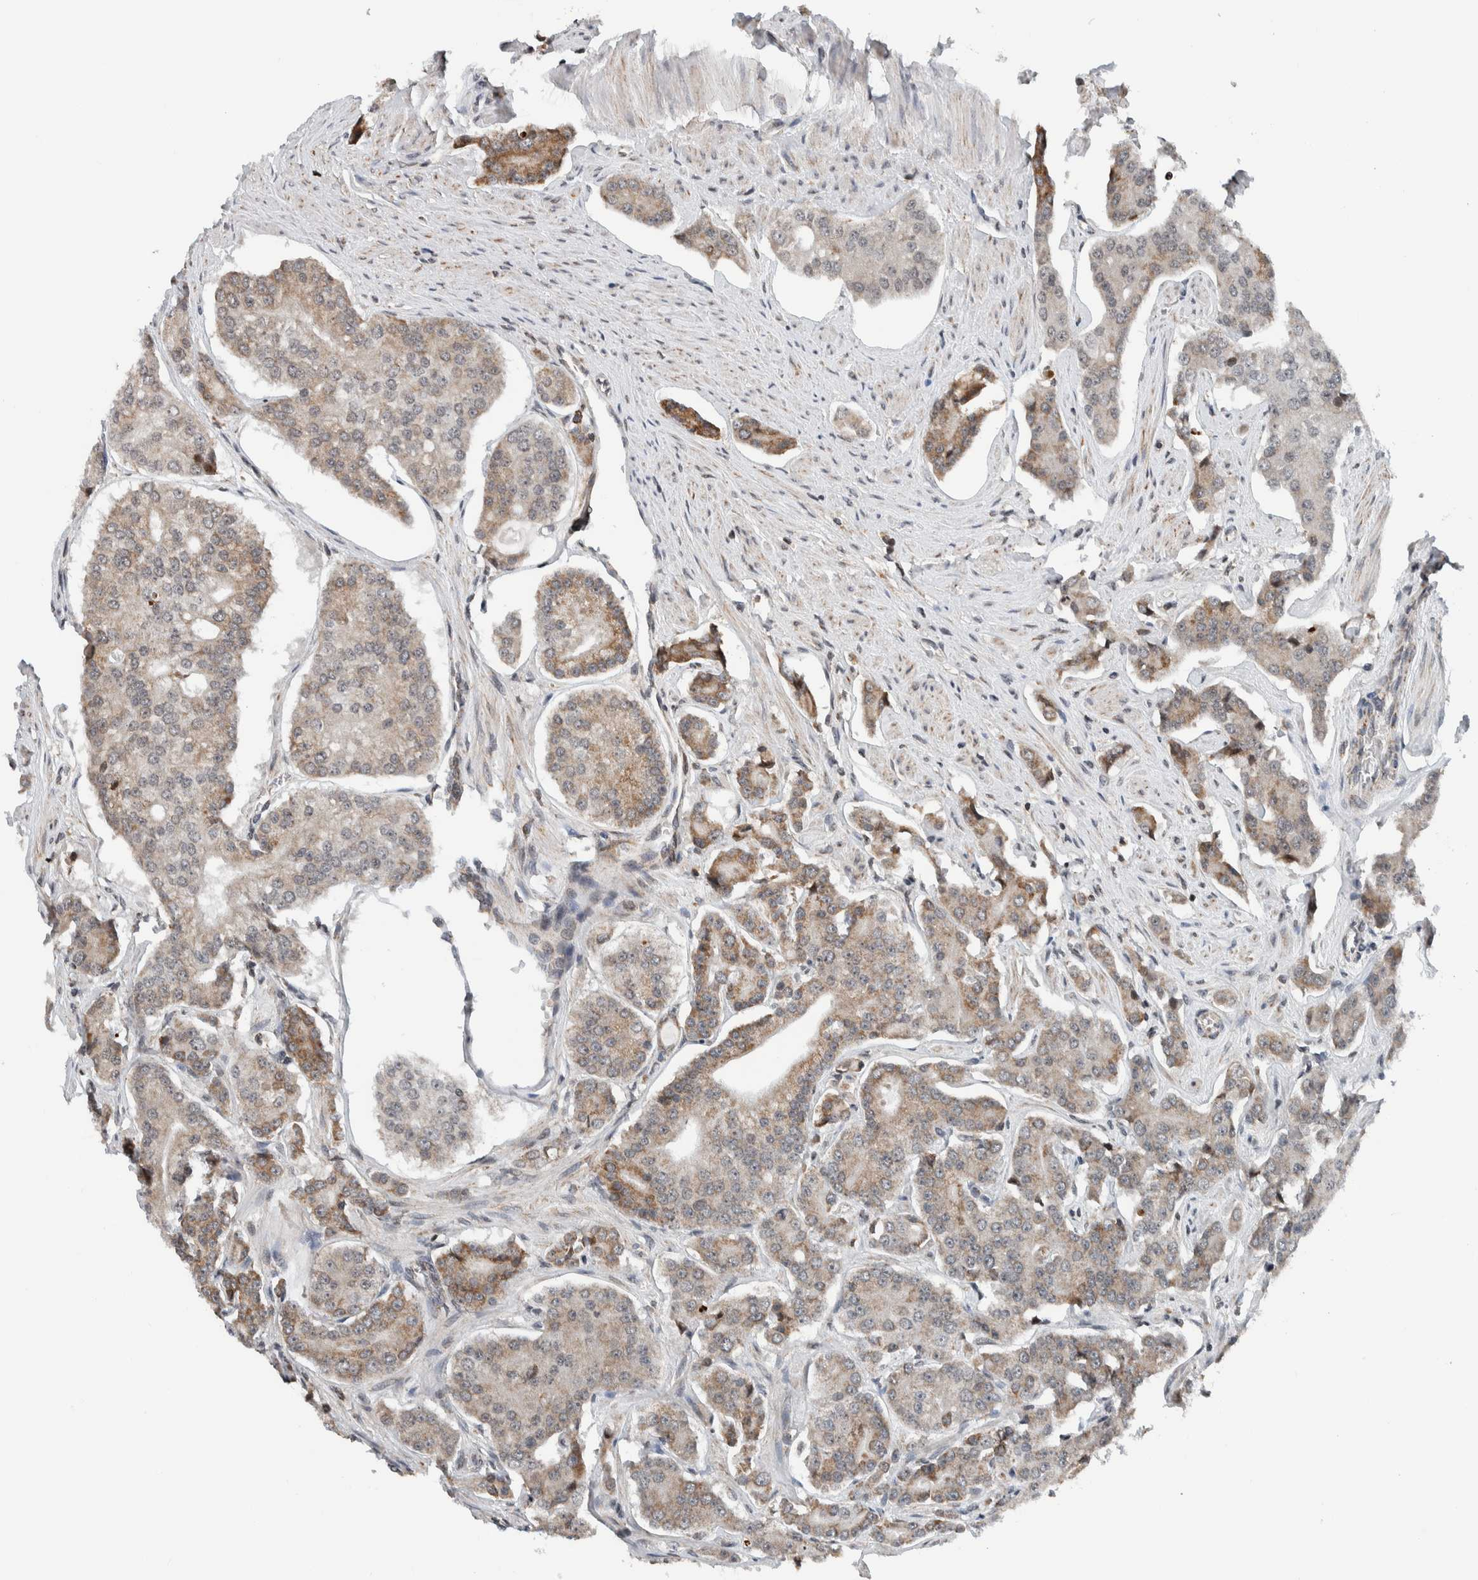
{"staining": {"intensity": "moderate", "quantity": ">75%", "location": "cytoplasmic/membranous"}, "tissue": "prostate cancer", "cell_type": "Tumor cells", "image_type": "cancer", "snomed": [{"axis": "morphology", "description": "Adenocarcinoma, High grade"}, {"axis": "topography", "description": "Prostate"}], "caption": "The micrograph shows staining of adenocarcinoma (high-grade) (prostate), revealing moderate cytoplasmic/membranous protein expression (brown color) within tumor cells.", "gene": "NPLOC4", "patient": {"sex": "male", "age": 71}}